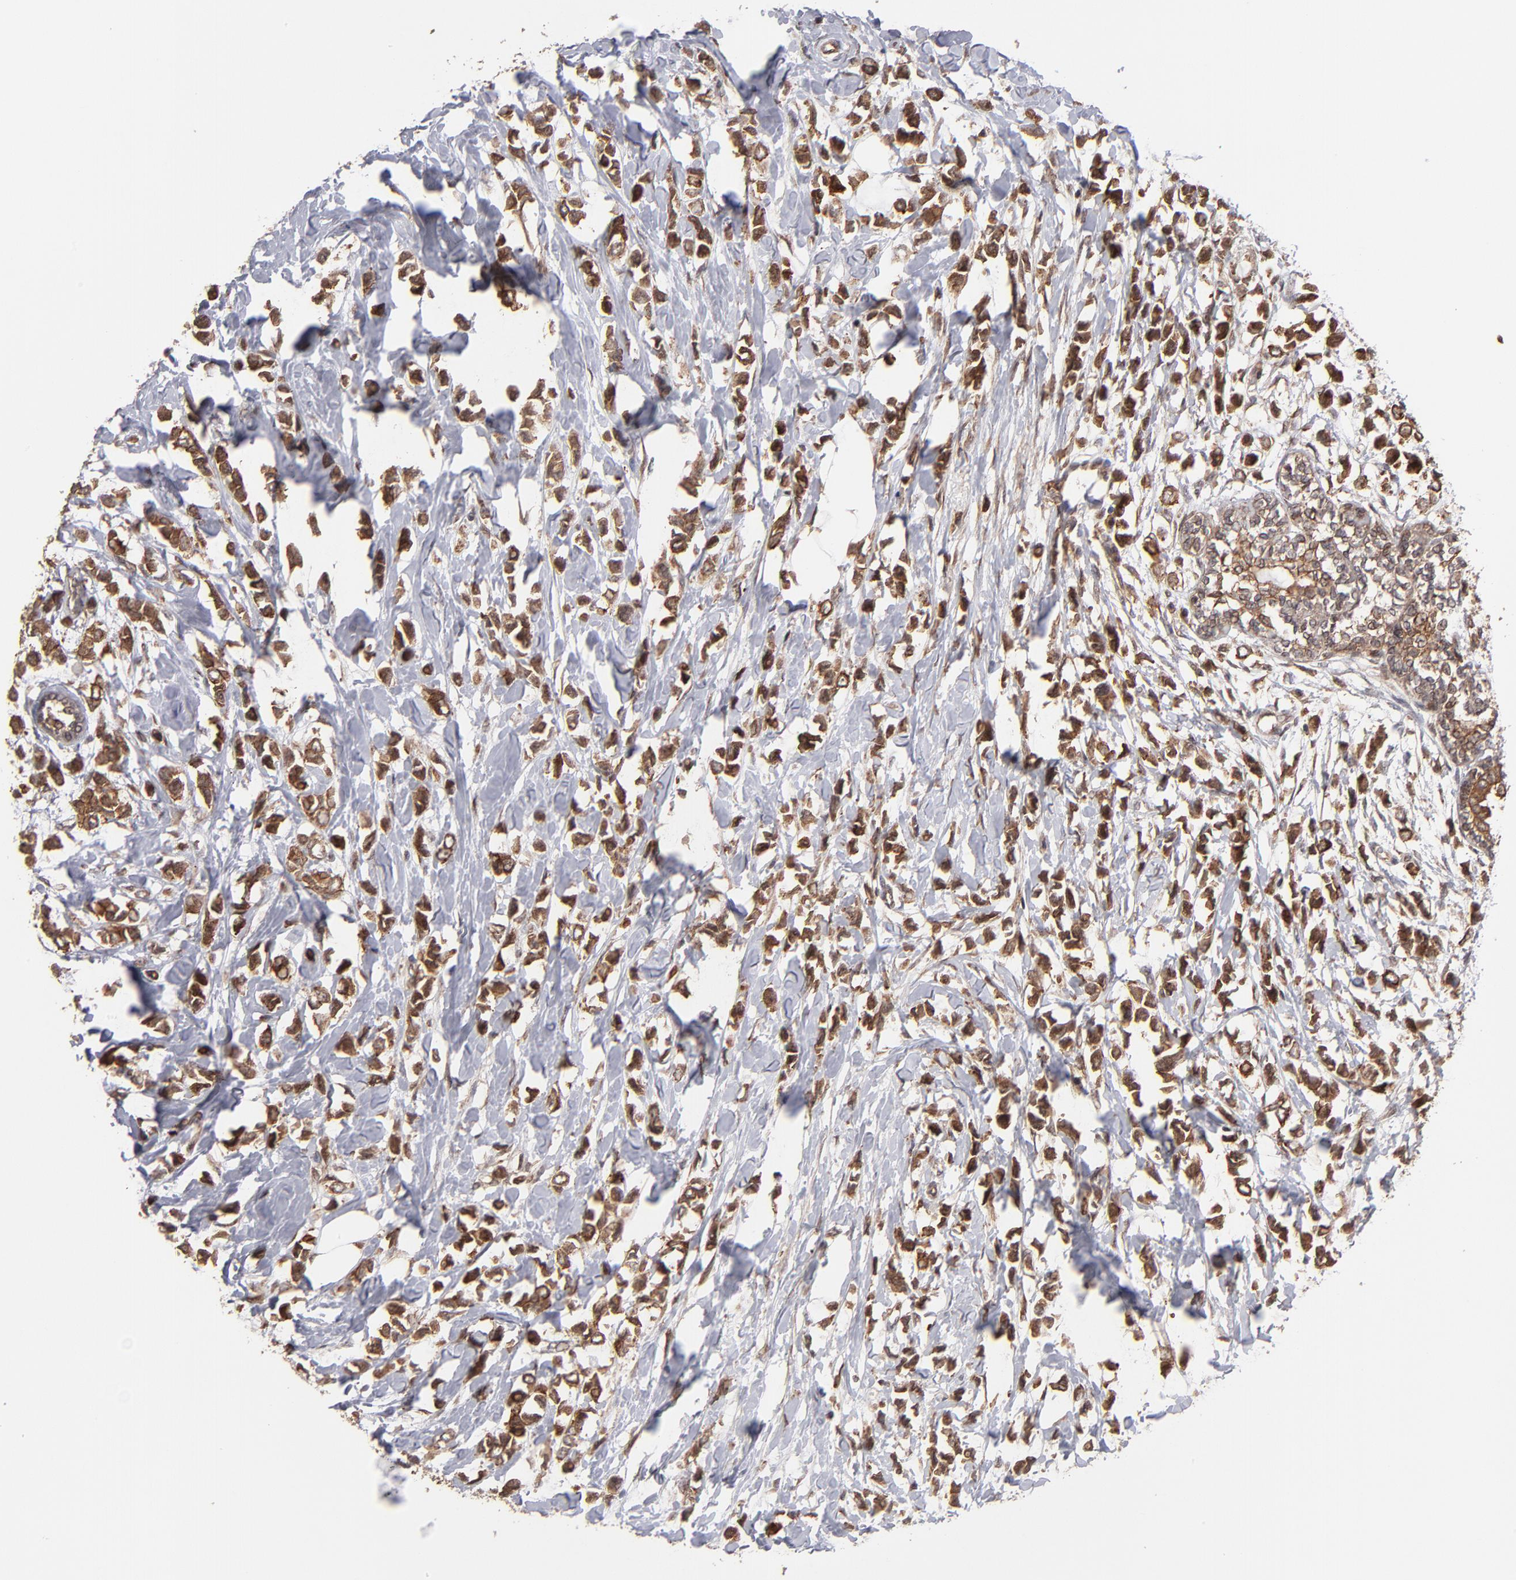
{"staining": {"intensity": "strong", "quantity": ">75%", "location": "cytoplasmic/membranous,nuclear"}, "tissue": "breast cancer", "cell_type": "Tumor cells", "image_type": "cancer", "snomed": [{"axis": "morphology", "description": "Lobular carcinoma"}, {"axis": "topography", "description": "Breast"}], "caption": "Strong cytoplasmic/membranous and nuclear expression for a protein is identified in about >75% of tumor cells of breast cancer (lobular carcinoma) using IHC.", "gene": "RGS6", "patient": {"sex": "female", "age": 51}}